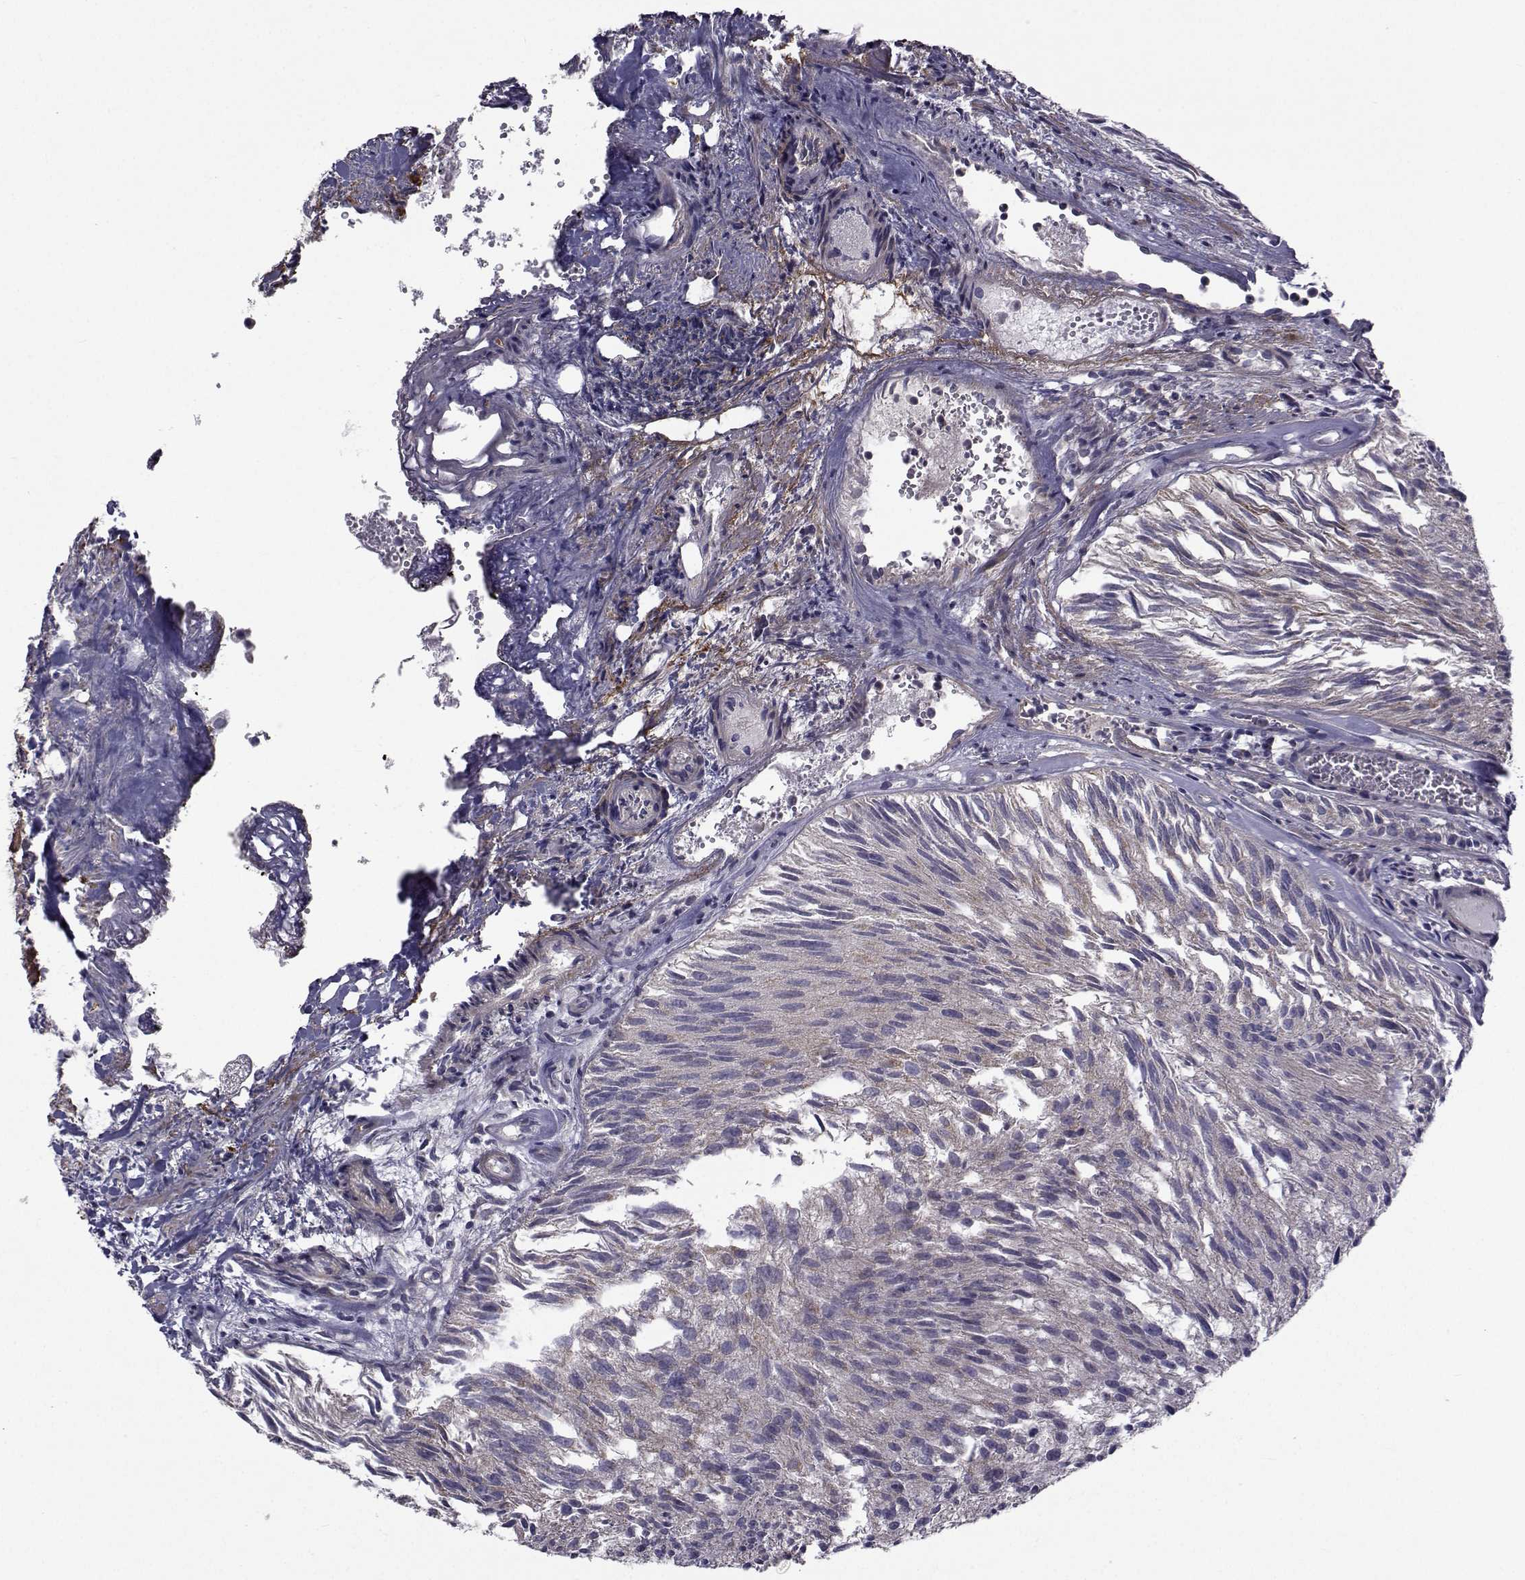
{"staining": {"intensity": "weak", "quantity": "<25%", "location": "cytoplasmic/membranous"}, "tissue": "urothelial cancer", "cell_type": "Tumor cells", "image_type": "cancer", "snomed": [{"axis": "morphology", "description": "Urothelial carcinoma, Low grade"}, {"axis": "topography", "description": "Urinary bladder"}], "caption": "IHC image of human urothelial carcinoma (low-grade) stained for a protein (brown), which demonstrates no staining in tumor cells.", "gene": "CFAP74", "patient": {"sex": "female", "age": 87}}